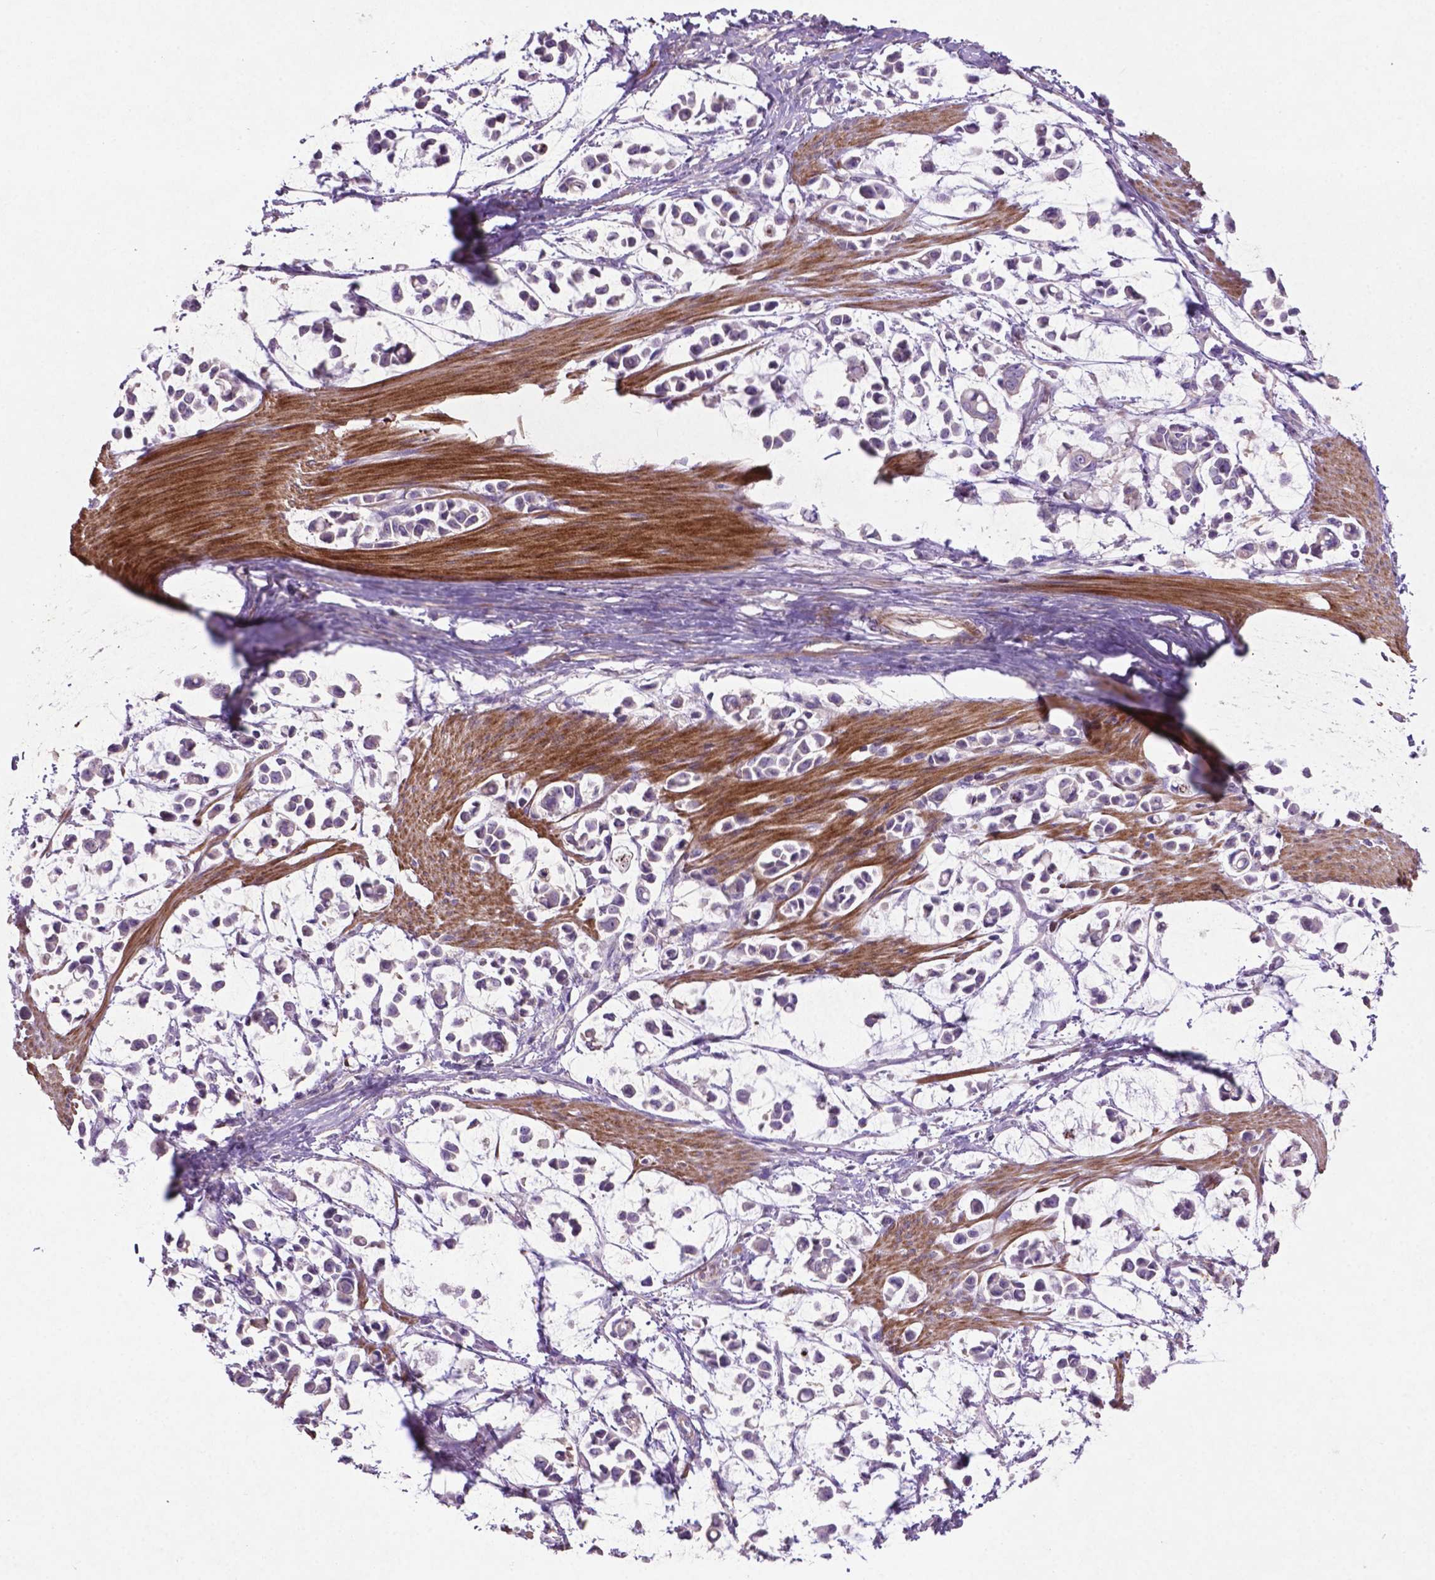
{"staining": {"intensity": "negative", "quantity": "none", "location": "none"}, "tissue": "stomach cancer", "cell_type": "Tumor cells", "image_type": "cancer", "snomed": [{"axis": "morphology", "description": "Adenocarcinoma, NOS"}, {"axis": "topography", "description": "Stomach"}], "caption": "Protein analysis of stomach cancer (adenocarcinoma) reveals no significant staining in tumor cells. (Stains: DAB immunohistochemistry with hematoxylin counter stain, Microscopy: brightfield microscopy at high magnification).", "gene": "BMP4", "patient": {"sex": "male", "age": 82}}